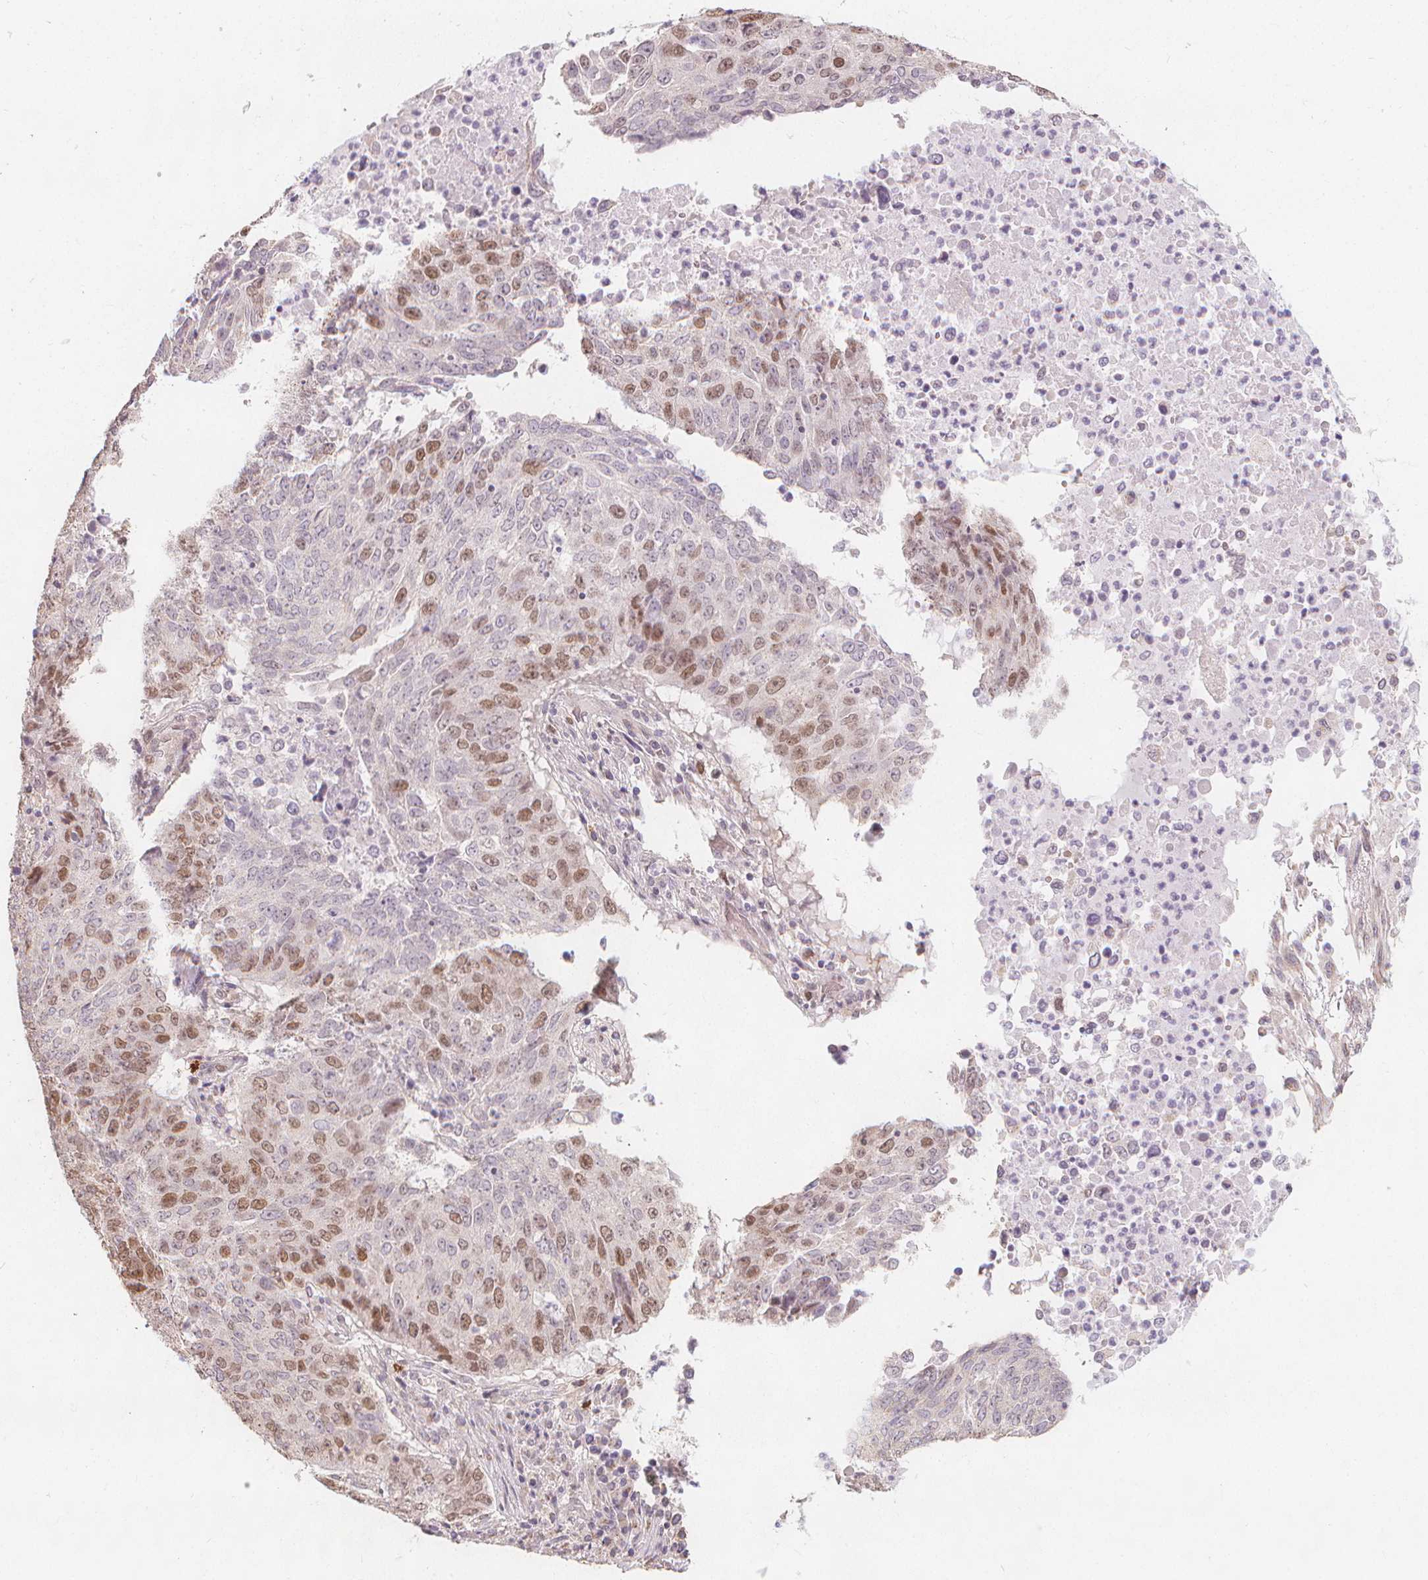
{"staining": {"intensity": "moderate", "quantity": "25%-75%", "location": "nuclear"}, "tissue": "lung cancer", "cell_type": "Tumor cells", "image_type": "cancer", "snomed": [{"axis": "morphology", "description": "Normal tissue, NOS"}, {"axis": "morphology", "description": "Squamous cell carcinoma, NOS"}, {"axis": "topography", "description": "Bronchus"}, {"axis": "topography", "description": "Lung"}], "caption": "Protein analysis of squamous cell carcinoma (lung) tissue demonstrates moderate nuclear positivity in about 25%-75% of tumor cells.", "gene": "TIPIN", "patient": {"sex": "male", "age": 64}}